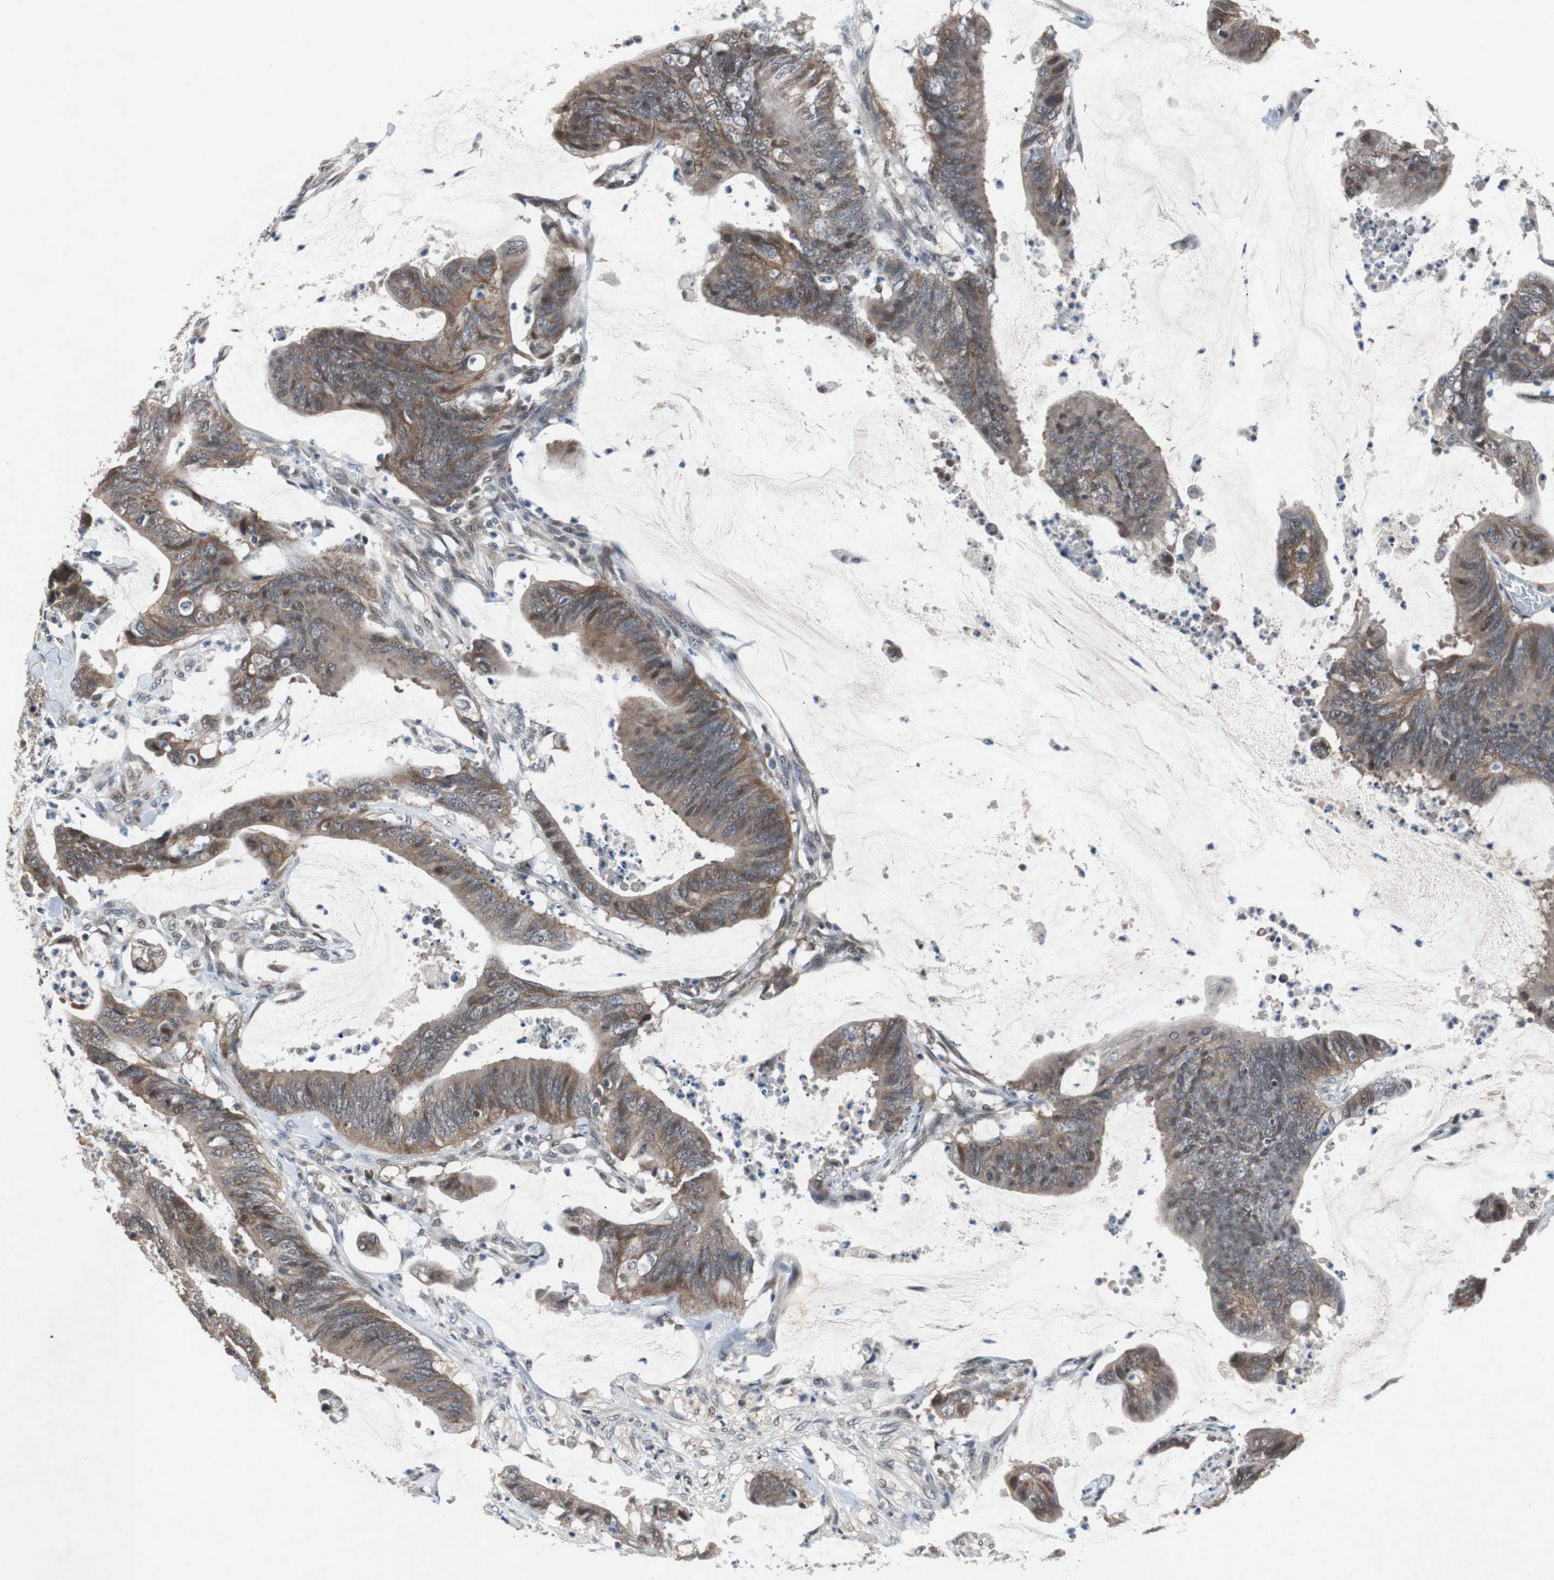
{"staining": {"intensity": "strong", "quantity": ">75%", "location": "cytoplasmic/membranous"}, "tissue": "colorectal cancer", "cell_type": "Tumor cells", "image_type": "cancer", "snomed": [{"axis": "morphology", "description": "Adenocarcinoma, NOS"}, {"axis": "topography", "description": "Rectum"}], "caption": "High-magnification brightfield microscopy of colorectal adenocarcinoma stained with DAB (3,3'-diaminobenzidine) (brown) and counterstained with hematoxylin (blue). tumor cells exhibit strong cytoplasmic/membranous staining is seen in about>75% of cells.", "gene": "TP63", "patient": {"sex": "female", "age": 66}}